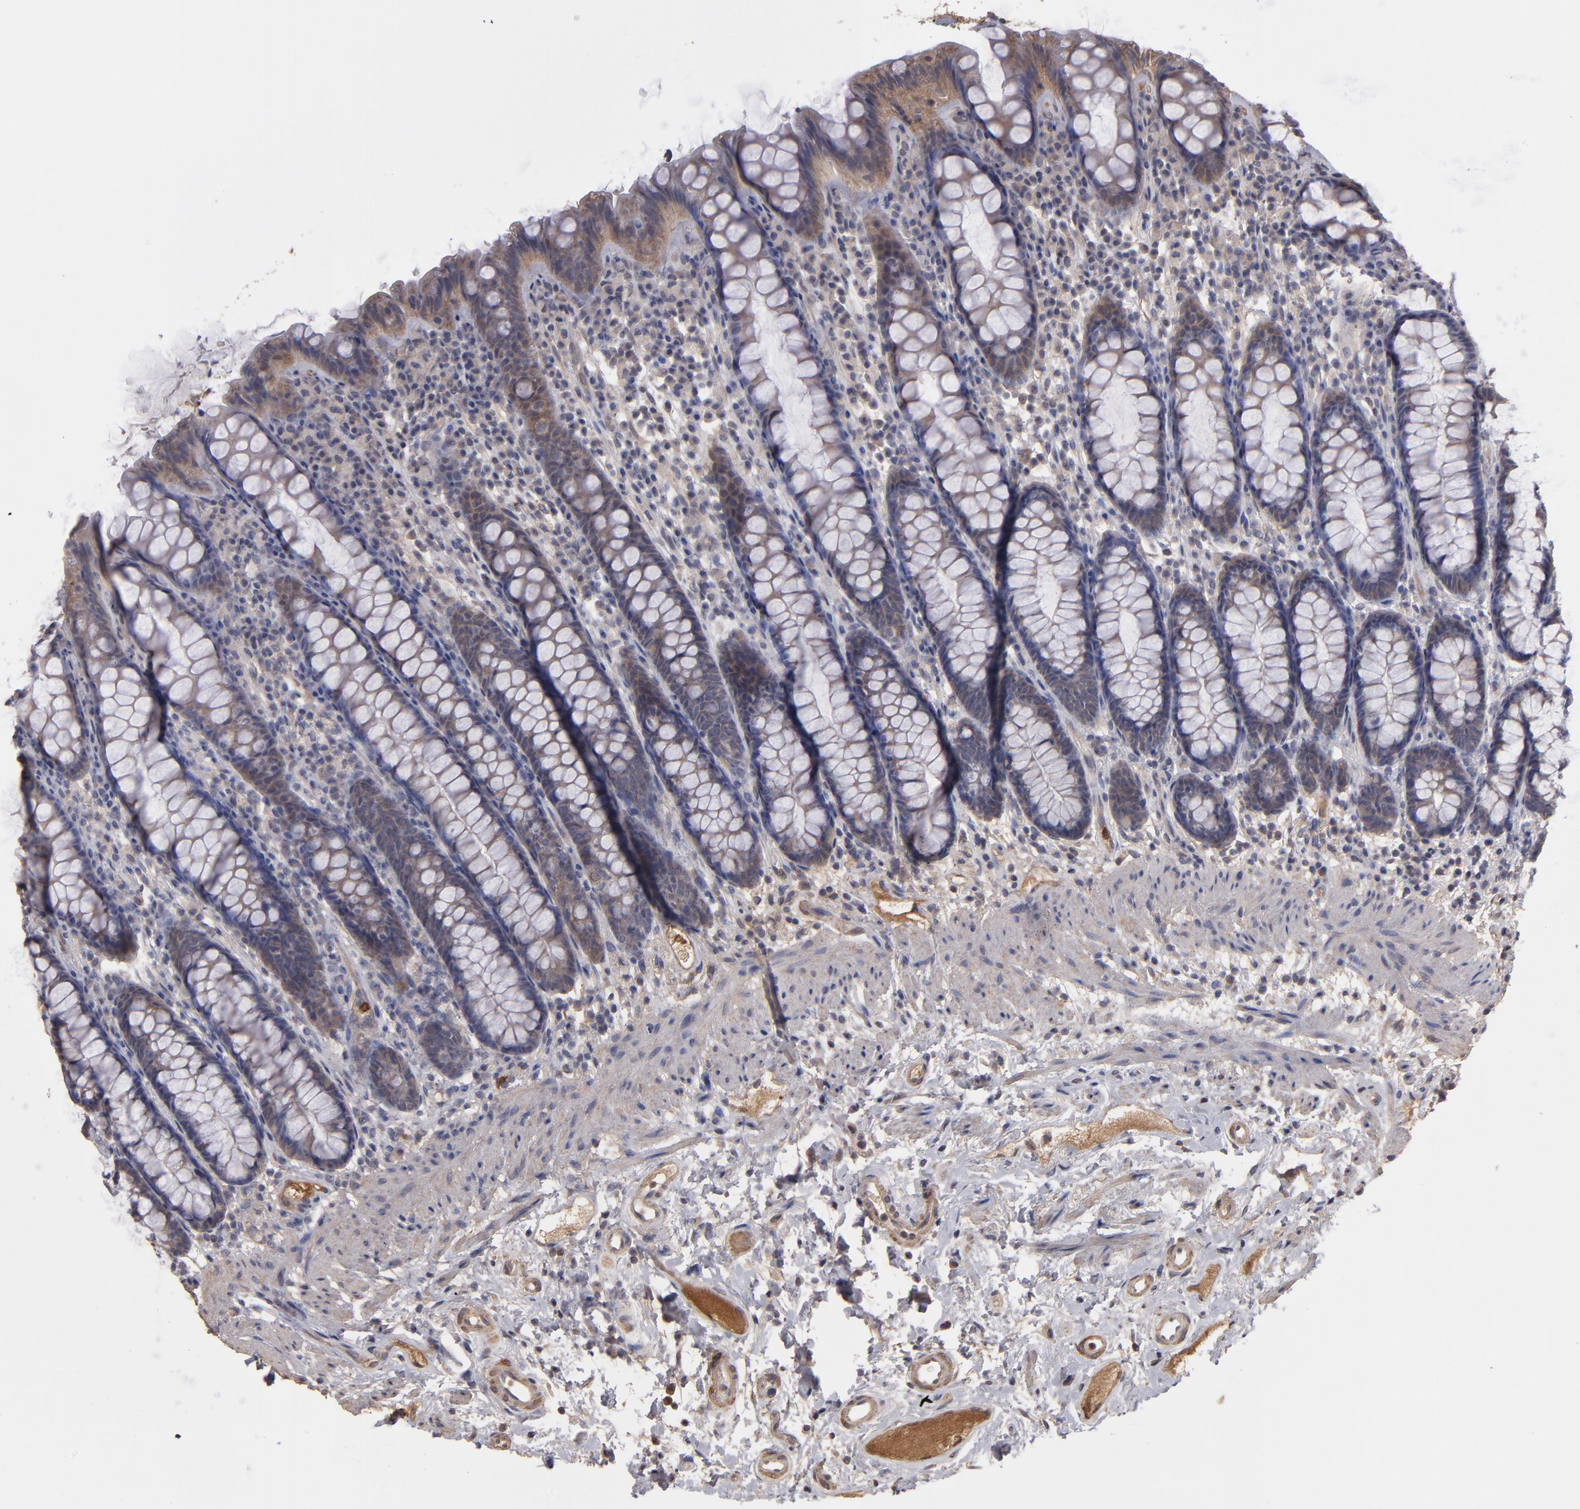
{"staining": {"intensity": "weak", "quantity": "25%-75%", "location": "cytoplasmic/membranous"}, "tissue": "rectum", "cell_type": "Glandular cells", "image_type": "normal", "snomed": [{"axis": "morphology", "description": "Normal tissue, NOS"}, {"axis": "topography", "description": "Rectum"}], "caption": "Brown immunohistochemical staining in benign rectum exhibits weak cytoplasmic/membranous positivity in approximately 25%-75% of glandular cells. The staining was performed using DAB to visualize the protein expression in brown, while the nuclei were stained in blue with hematoxylin (Magnification: 20x).", "gene": "SERPINA7", "patient": {"sex": "male", "age": 92}}